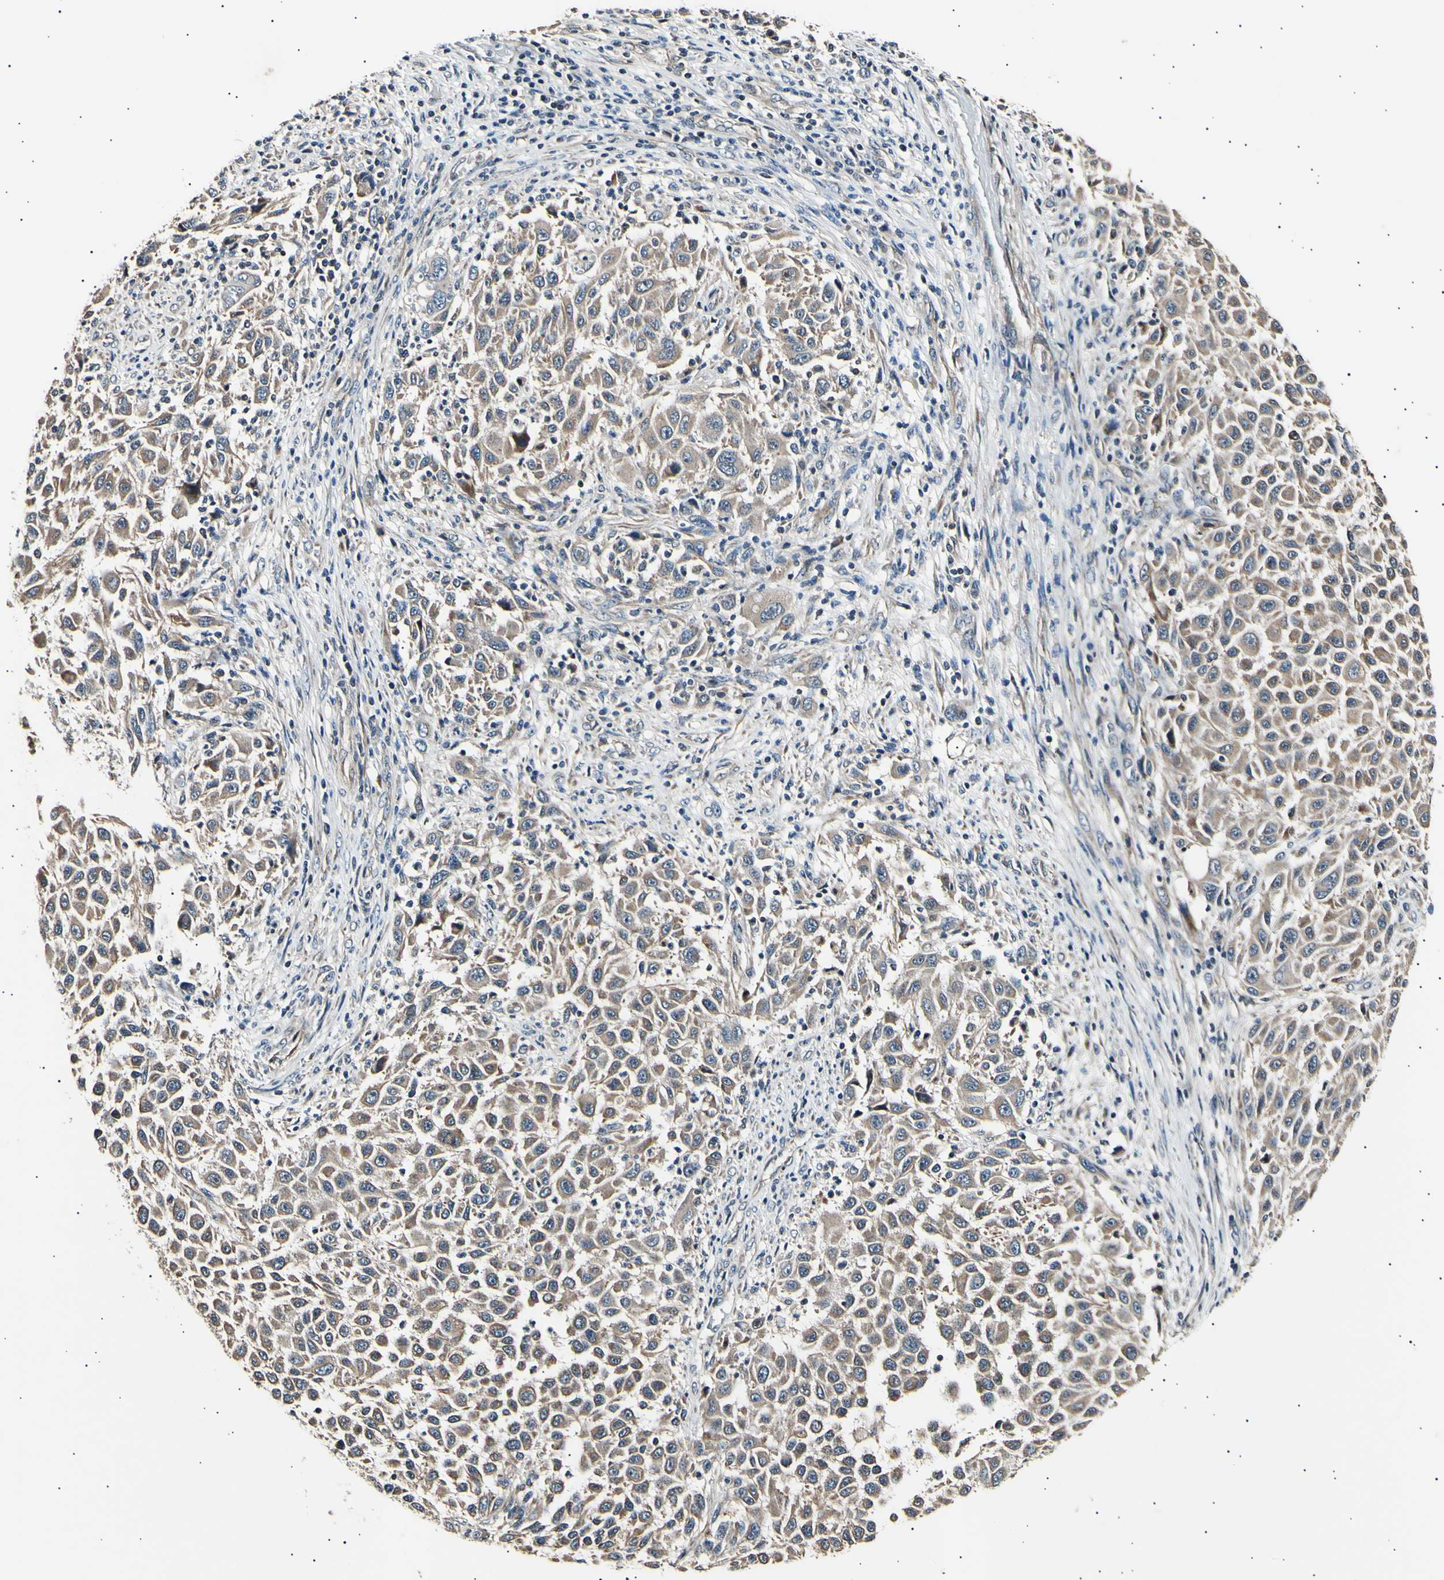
{"staining": {"intensity": "moderate", "quantity": ">75%", "location": "cytoplasmic/membranous"}, "tissue": "melanoma", "cell_type": "Tumor cells", "image_type": "cancer", "snomed": [{"axis": "morphology", "description": "Malignant melanoma, Metastatic site"}, {"axis": "topography", "description": "Lymph node"}], "caption": "Malignant melanoma (metastatic site) was stained to show a protein in brown. There is medium levels of moderate cytoplasmic/membranous expression in approximately >75% of tumor cells. (brown staining indicates protein expression, while blue staining denotes nuclei).", "gene": "ITGA6", "patient": {"sex": "male", "age": 61}}